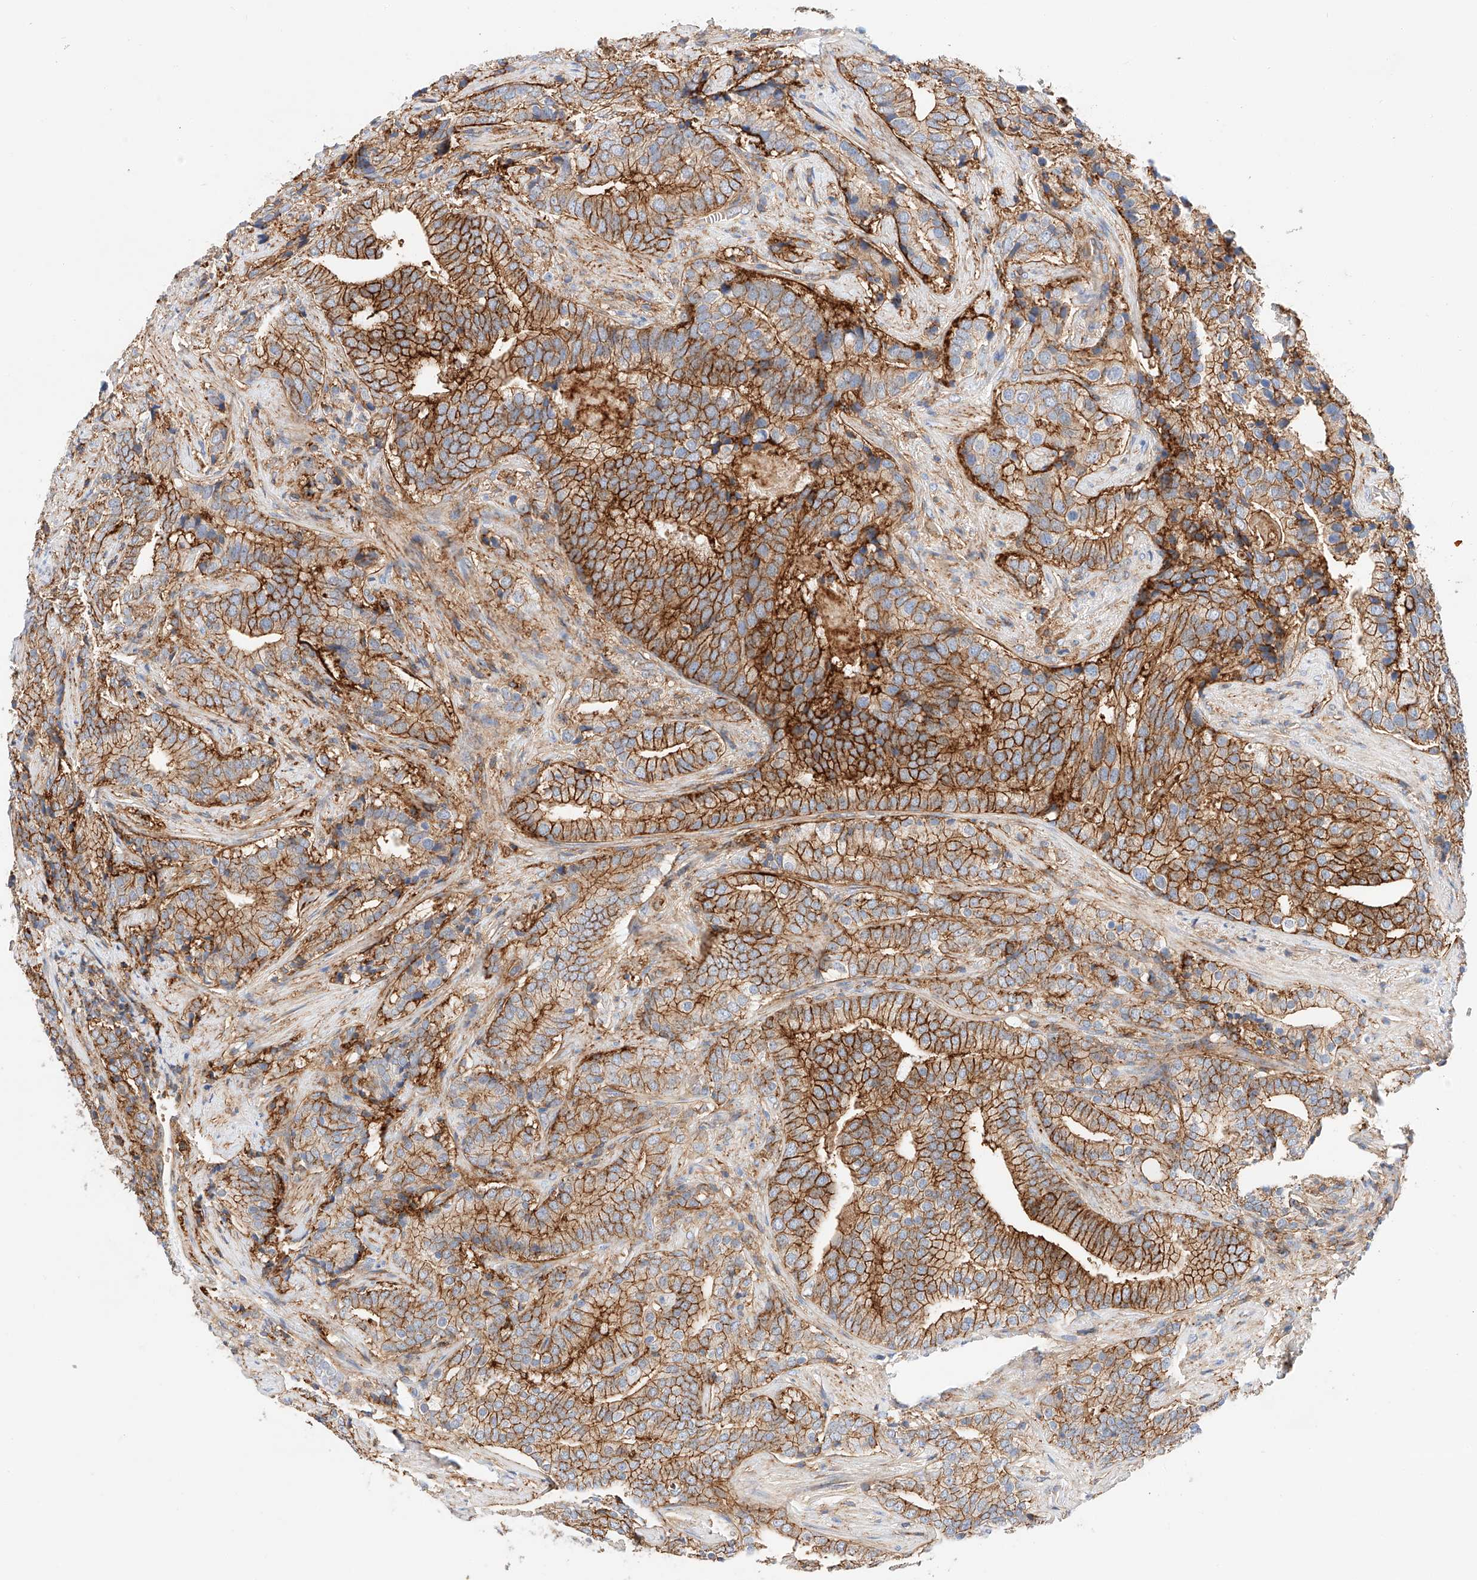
{"staining": {"intensity": "strong", "quantity": ">75%", "location": "cytoplasmic/membranous"}, "tissue": "prostate cancer", "cell_type": "Tumor cells", "image_type": "cancer", "snomed": [{"axis": "morphology", "description": "Adenocarcinoma, High grade"}, {"axis": "topography", "description": "Prostate"}], "caption": "Approximately >75% of tumor cells in high-grade adenocarcinoma (prostate) demonstrate strong cytoplasmic/membranous protein expression as visualized by brown immunohistochemical staining.", "gene": "HAUS4", "patient": {"sex": "male", "age": 57}}